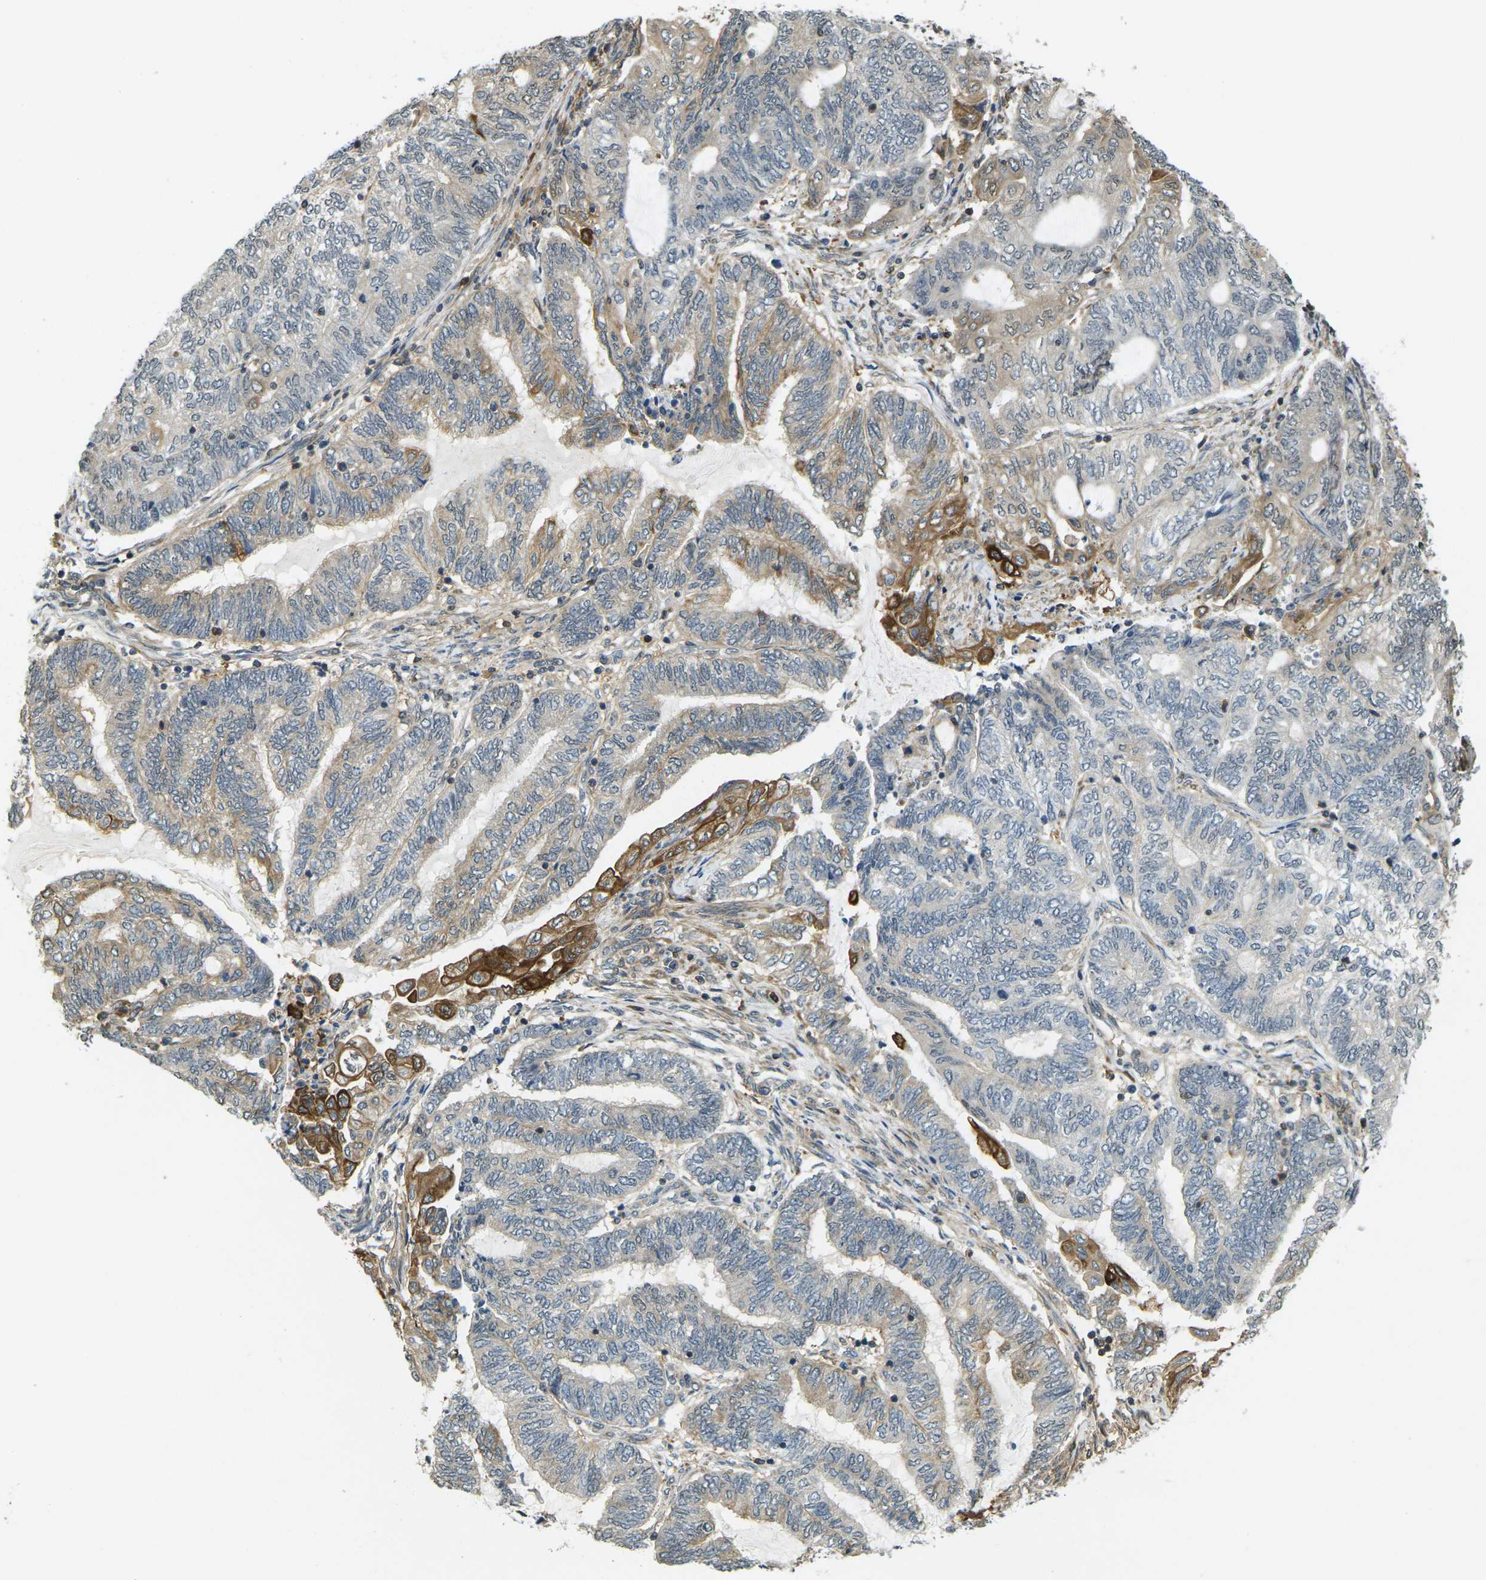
{"staining": {"intensity": "moderate", "quantity": "<25%", "location": "cytoplasmic/membranous"}, "tissue": "endometrial cancer", "cell_type": "Tumor cells", "image_type": "cancer", "snomed": [{"axis": "morphology", "description": "Adenocarcinoma, NOS"}, {"axis": "topography", "description": "Uterus"}, {"axis": "topography", "description": "Endometrium"}], "caption": "This is a photomicrograph of IHC staining of adenocarcinoma (endometrial), which shows moderate positivity in the cytoplasmic/membranous of tumor cells.", "gene": "CAST", "patient": {"sex": "female", "age": 70}}